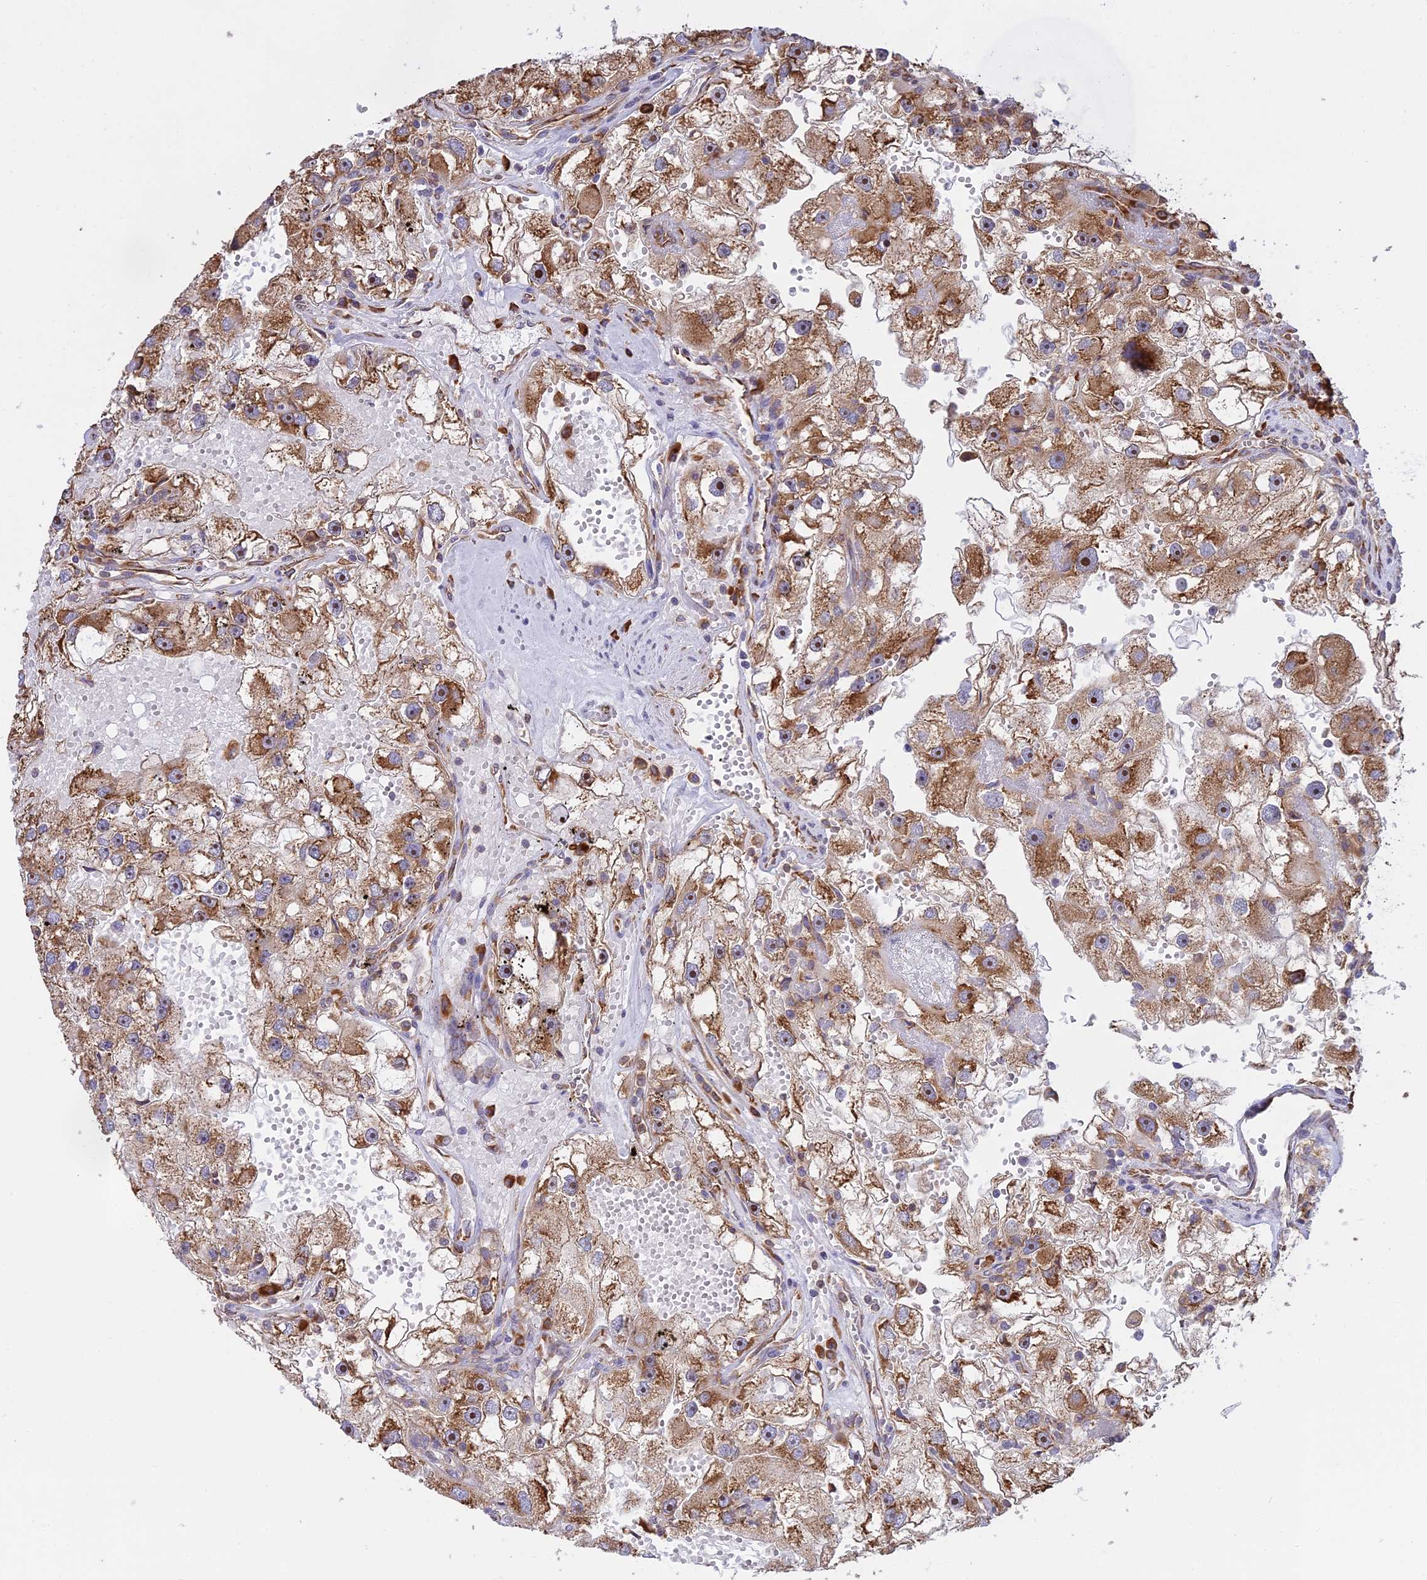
{"staining": {"intensity": "strong", "quantity": "25%-75%", "location": "cytoplasmic/membranous"}, "tissue": "renal cancer", "cell_type": "Tumor cells", "image_type": "cancer", "snomed": [{"axis": "morphology", "description": "Adenocarcinoma, NOS"}, {"axis": "topography", "description": "Kidney"}], "caption": "Immunohistochemistry staining of adenocarcinoma (renal), which displays high levels of strong cytoplasmic/membranous expression in about 25%-75% of tumor cells indicating strong cytoplasmic/membranous protein staining. The staining was performed using DAB (3,3'-diaminobenzidine) (brown) for protein detection and nuclei were counterstained in hematoxylin (blue).", "gene": "RPL26", "patient": {"sex": "male", "age": 63}}